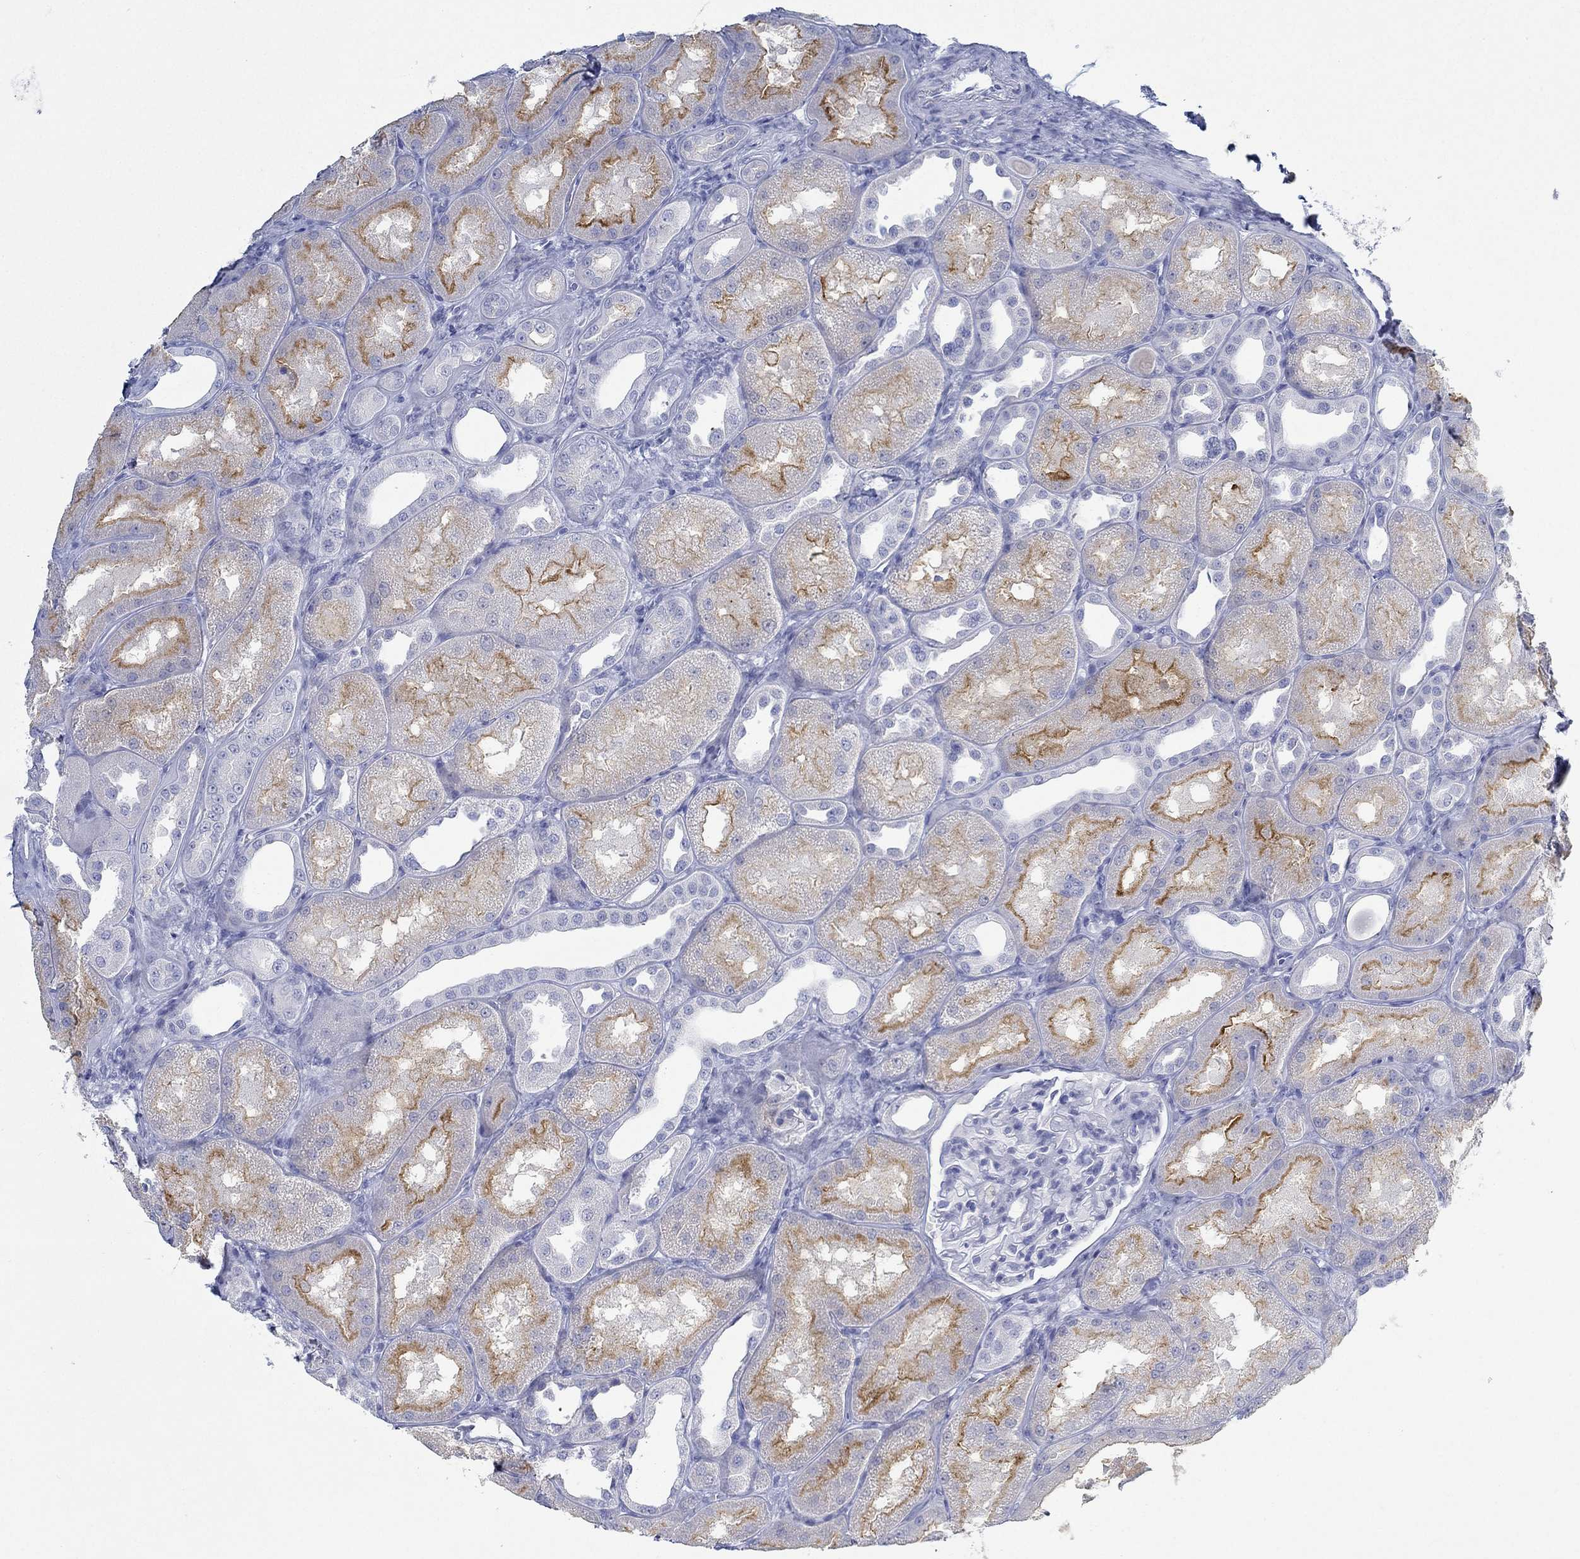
{"staining": {"intensity": "negative", "quantity": "none", "location": "none"}, "tissue": "kidney", "cell_type": "Cells in glomeruli", "image_type": "normal", "snomed": [{"axis": "morphology", "description": "Normal tissue, NOS"}, {"axis": "topography", "description": "Kidney"}], "caption": "Kidney stained for a protein using immunohistochemistry (IHC) displays no staining cells in glomeruli.", "gene": "PAX9", "patient": {"sex": "male", "age": 61}}